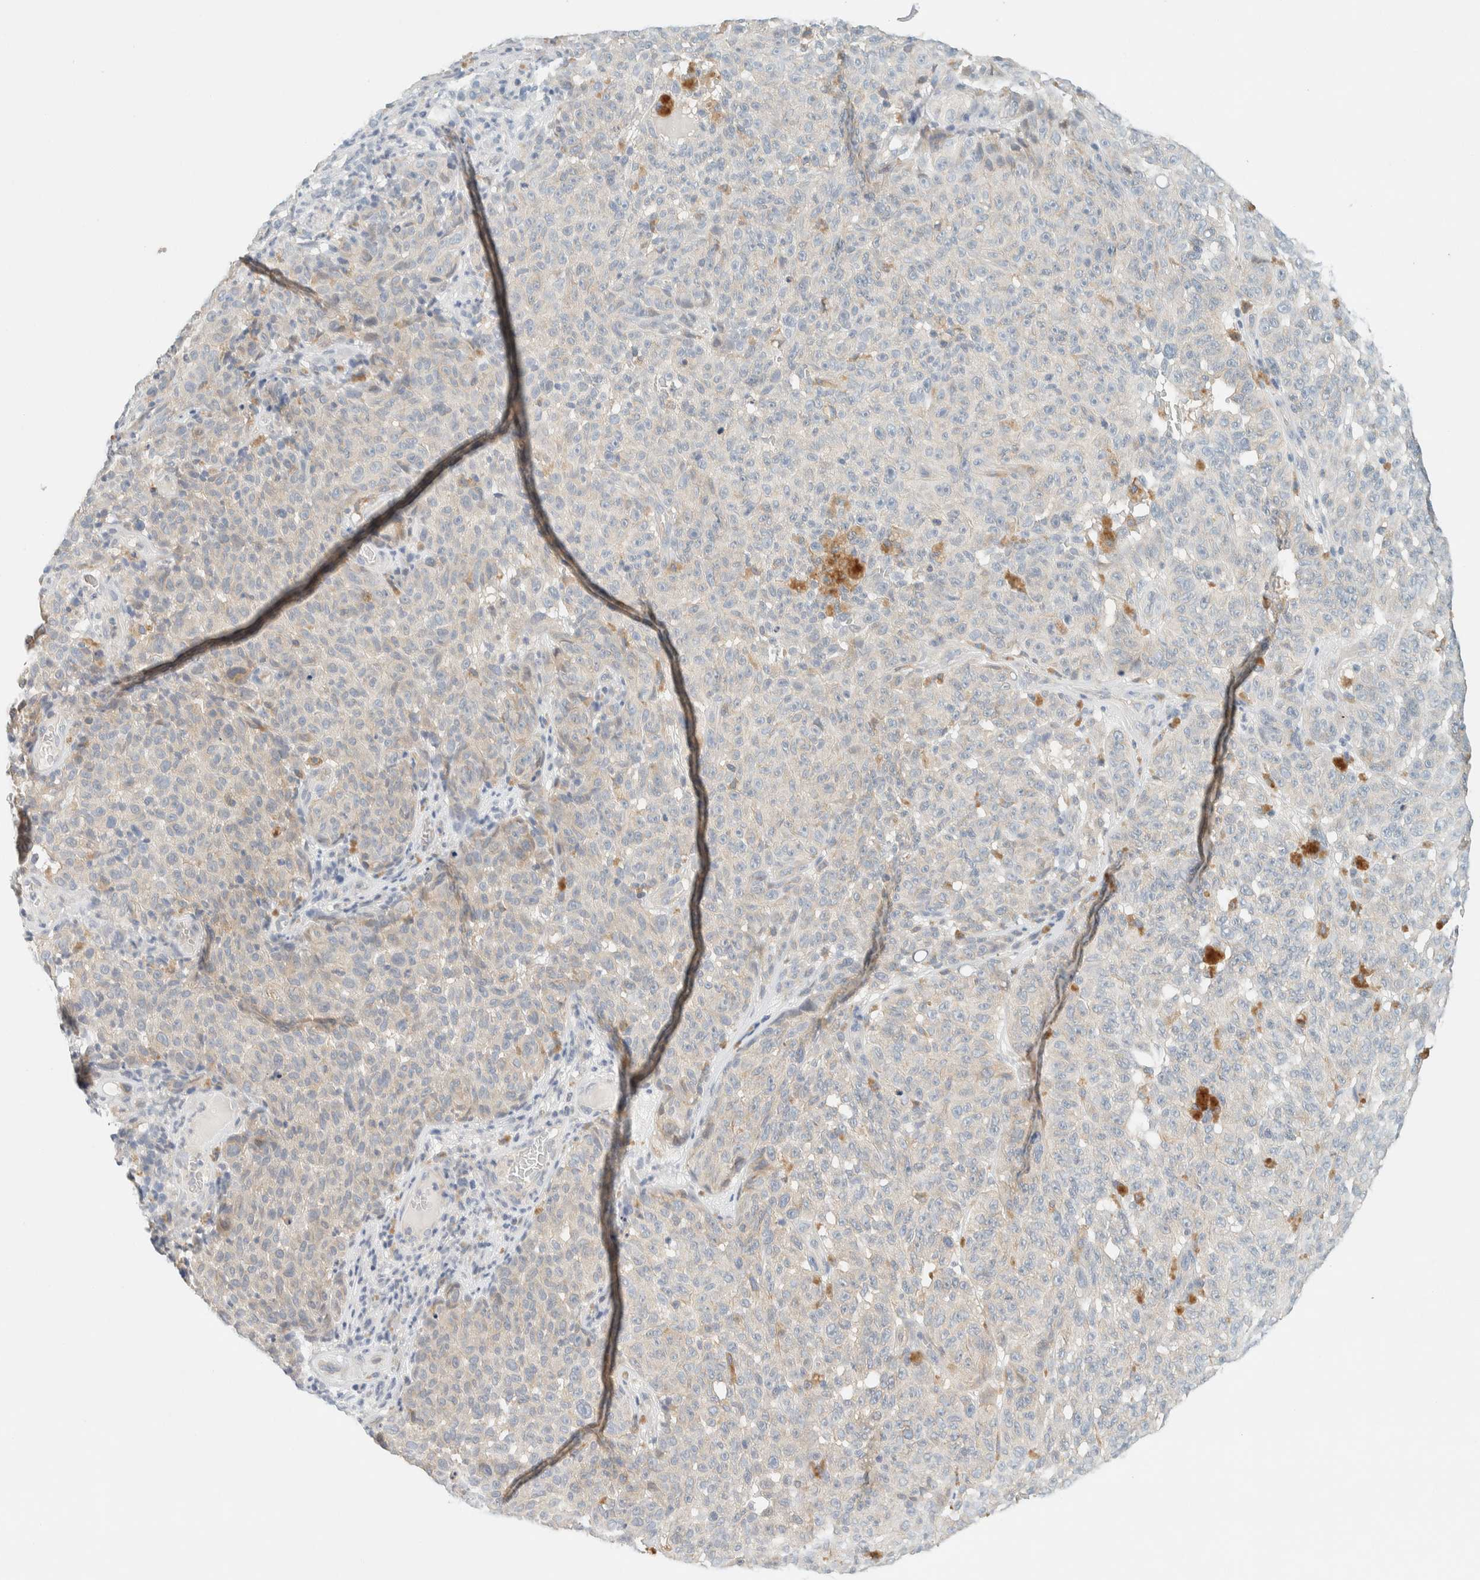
{"staining": {"intensity": "negative", "quantity": "none", "location": "none"}, "tissue": "melanoma", "cell_type": "Tumor cells", "image_type": "cancer", "snomed": [{"axis": "morphology", "description": "Malignant melanoma, NOS"}, {"axis": "topography", "description": "Skin"}], "caption": "This photomicrograph is of malignant melanoma stained with immunohistochemistry to label a protein in brown with the nuclei are counter-stained blue. There is no positivity in tumor cells.", "gene": "SUMF2", "patient": {"sex": "female", "age": 82}}